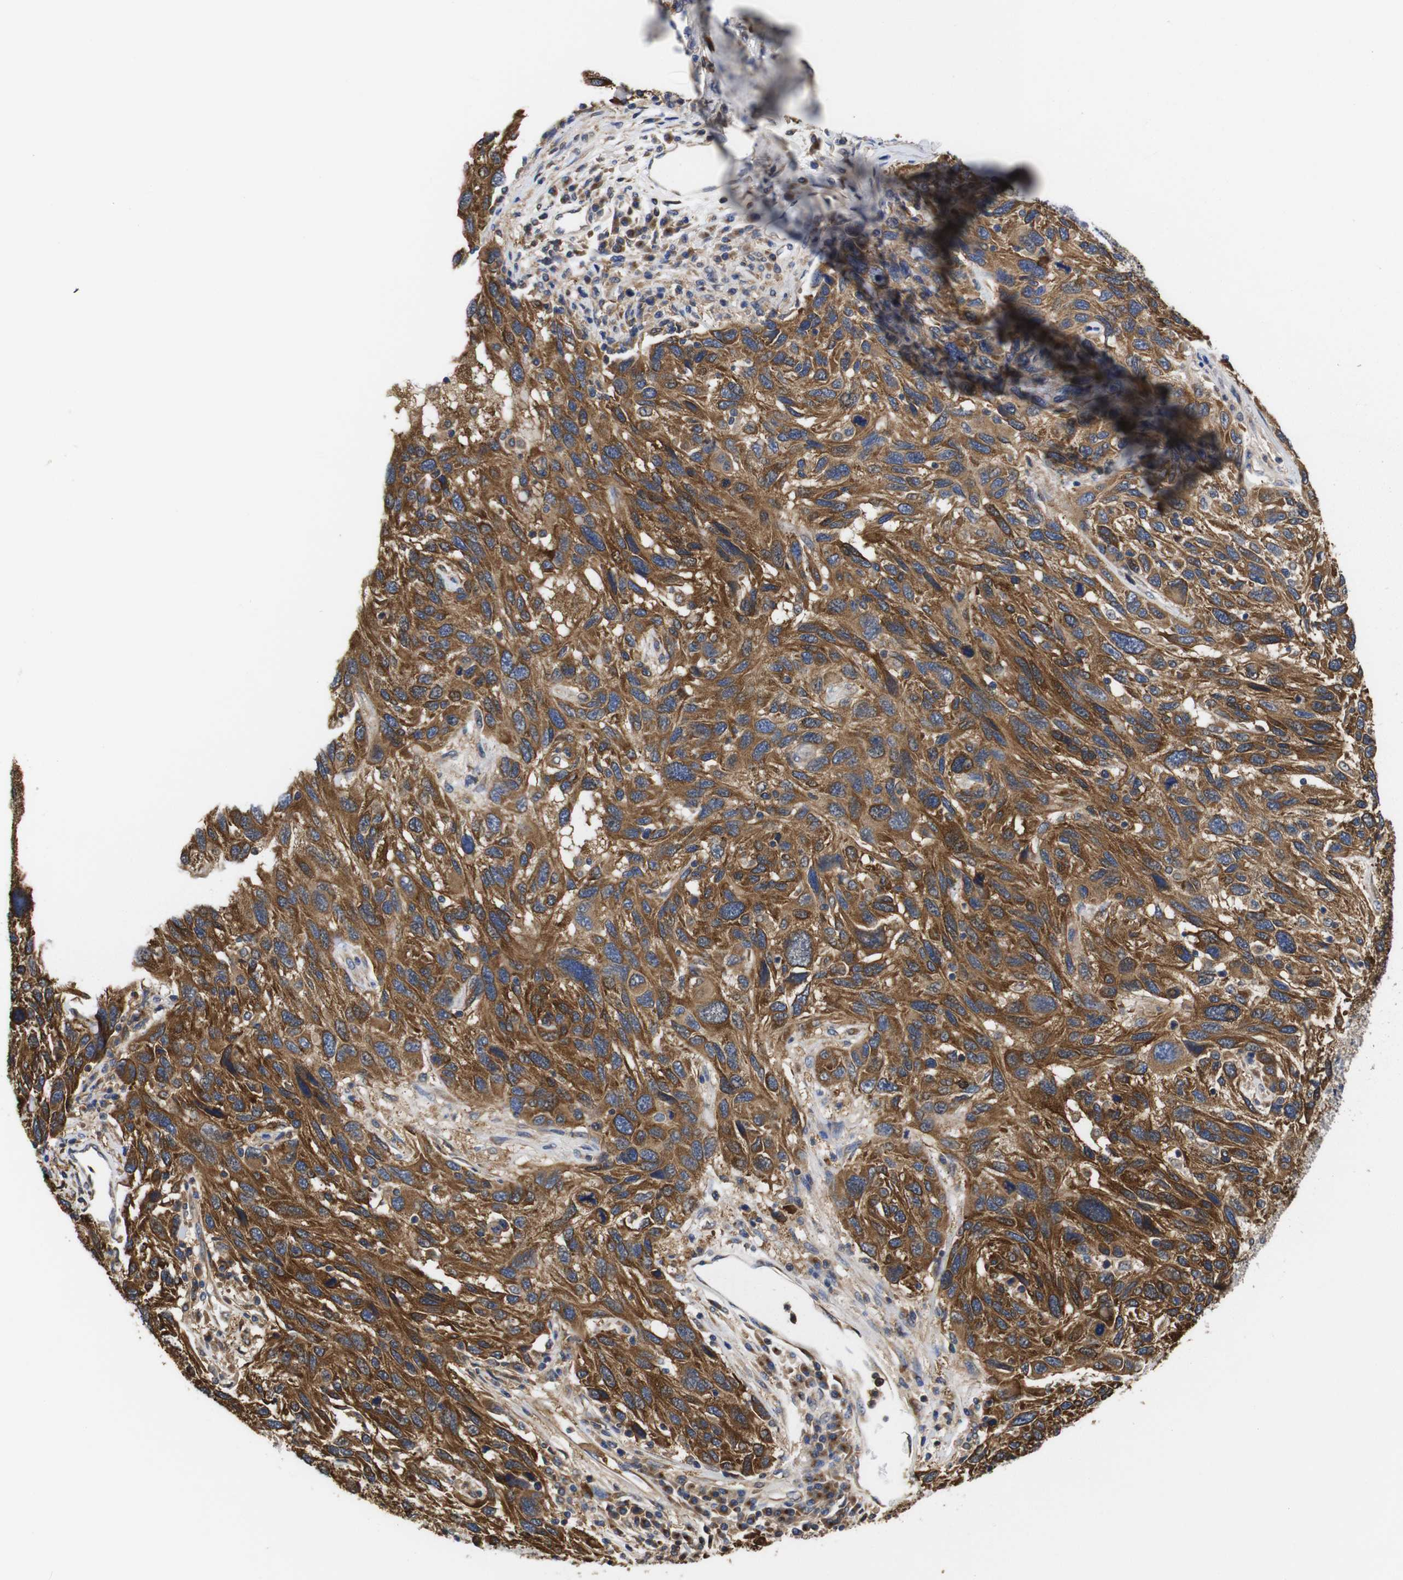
{"staining": {"intensity": "strong", "quantity": ">75%", "location": "cytoplasmic/membranous"}, "tissue": "melanoma", "cell_type": "Tumor cells", "image_type": "cancer", "snomed": [{"axis": "morphology", "description": "Malignant melanoma, NOS"}, {"axis": "topography", "description": "Skin"}], "caption": "Malignant melanoma stained for a protein (brown) displays strong cytoplasmic/membranous positive positivity in approximately >75% of tumor cells.", "gene": "LRRCC1", "patient": {"sex": "male", "age": 53}}